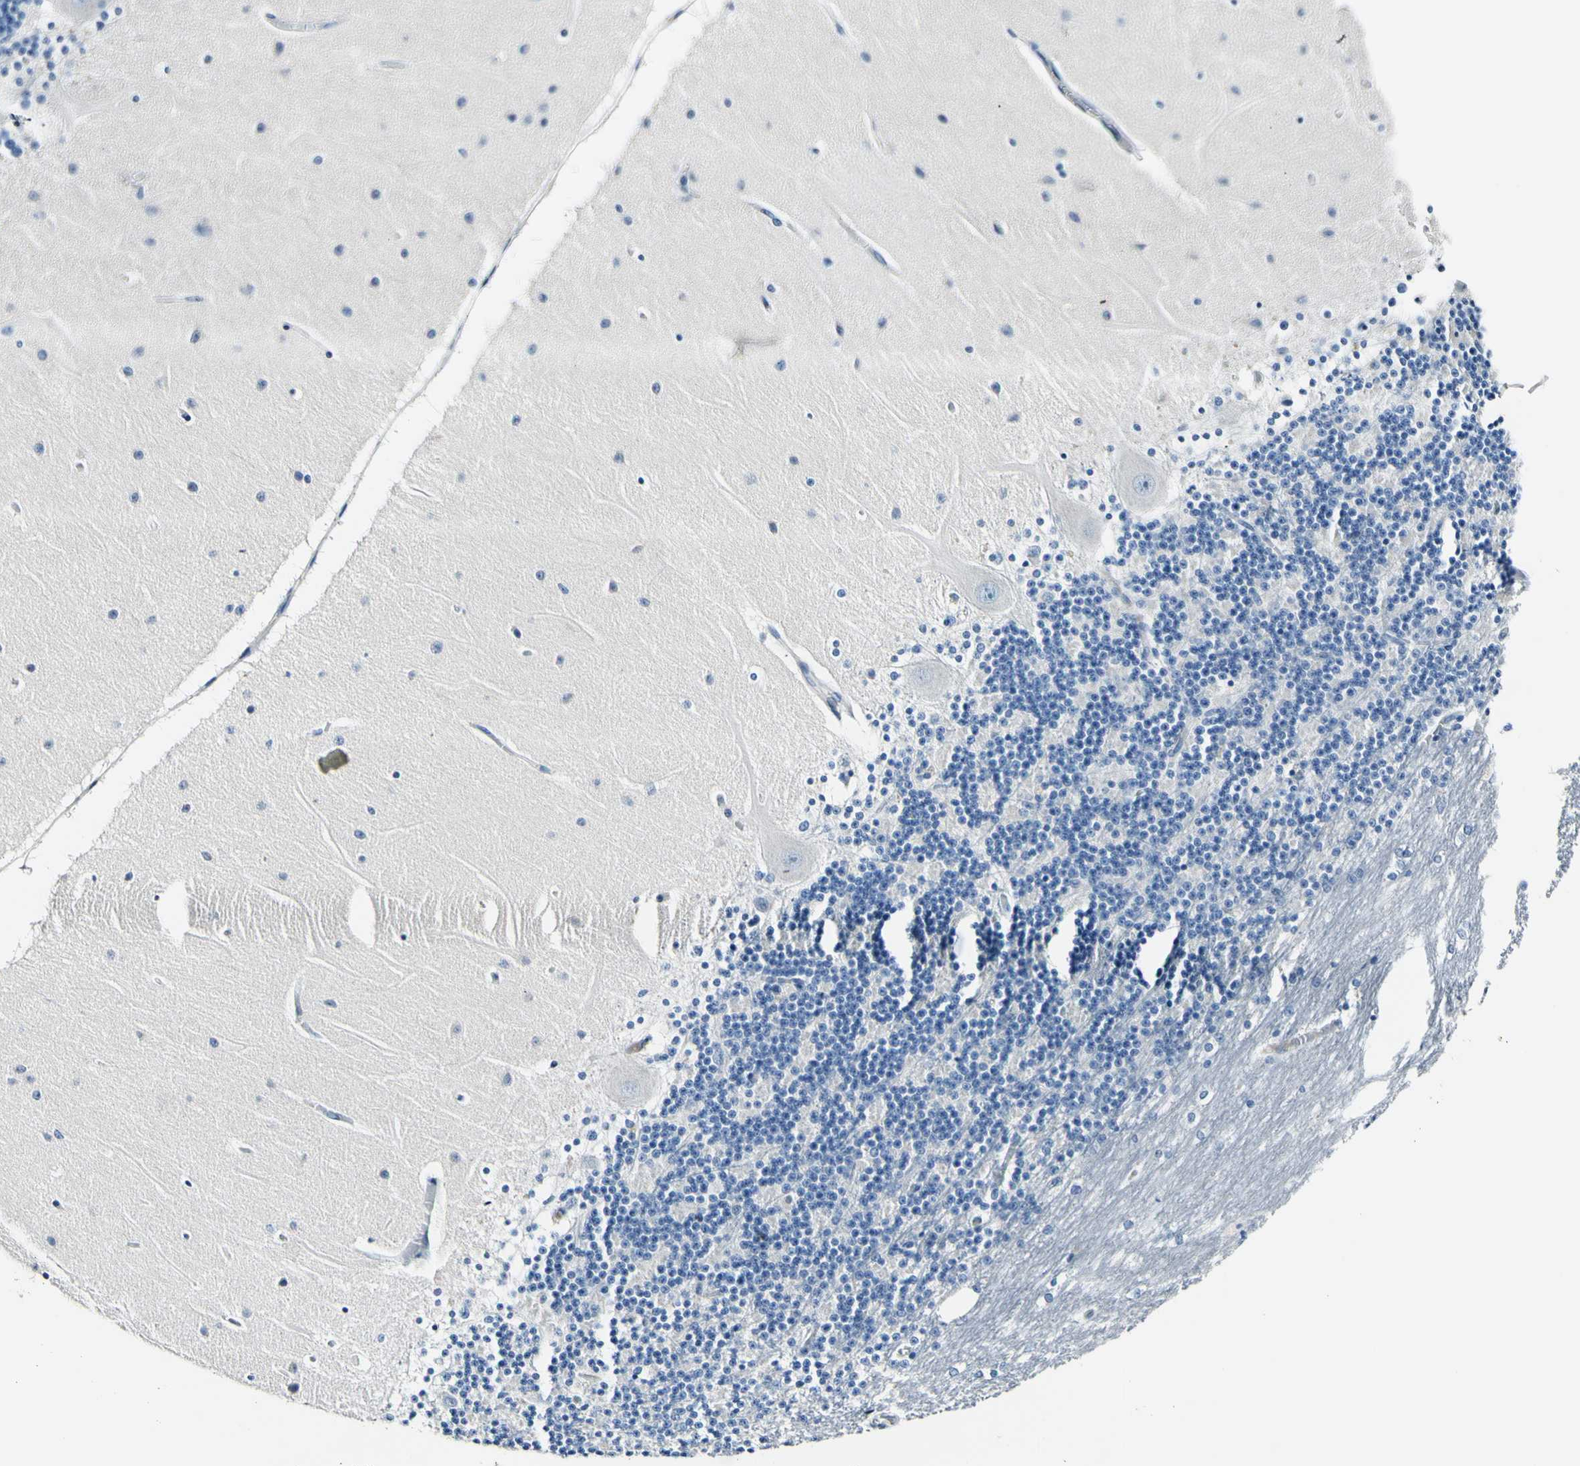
{"staining": {"intensity": "negative", "quantity": "none", "location": "none"}, "tissue": "cerebellum", "cell_type": "Cells in granular layer", "image_type": "normal", "snomed": [{"axis": "morphology", "description": "Normal tissue, NOS"}, {"axis": "topography", "description": "Cerebellum"}], "caption": "DAB immunohistochemical staining of normal human cerebellum demonstrates no significant positivity in cells in granular layer. (DAB IHC, high magnification).", "gene": "COL6A3", "patient": {"sex": "female", "age": 54}}